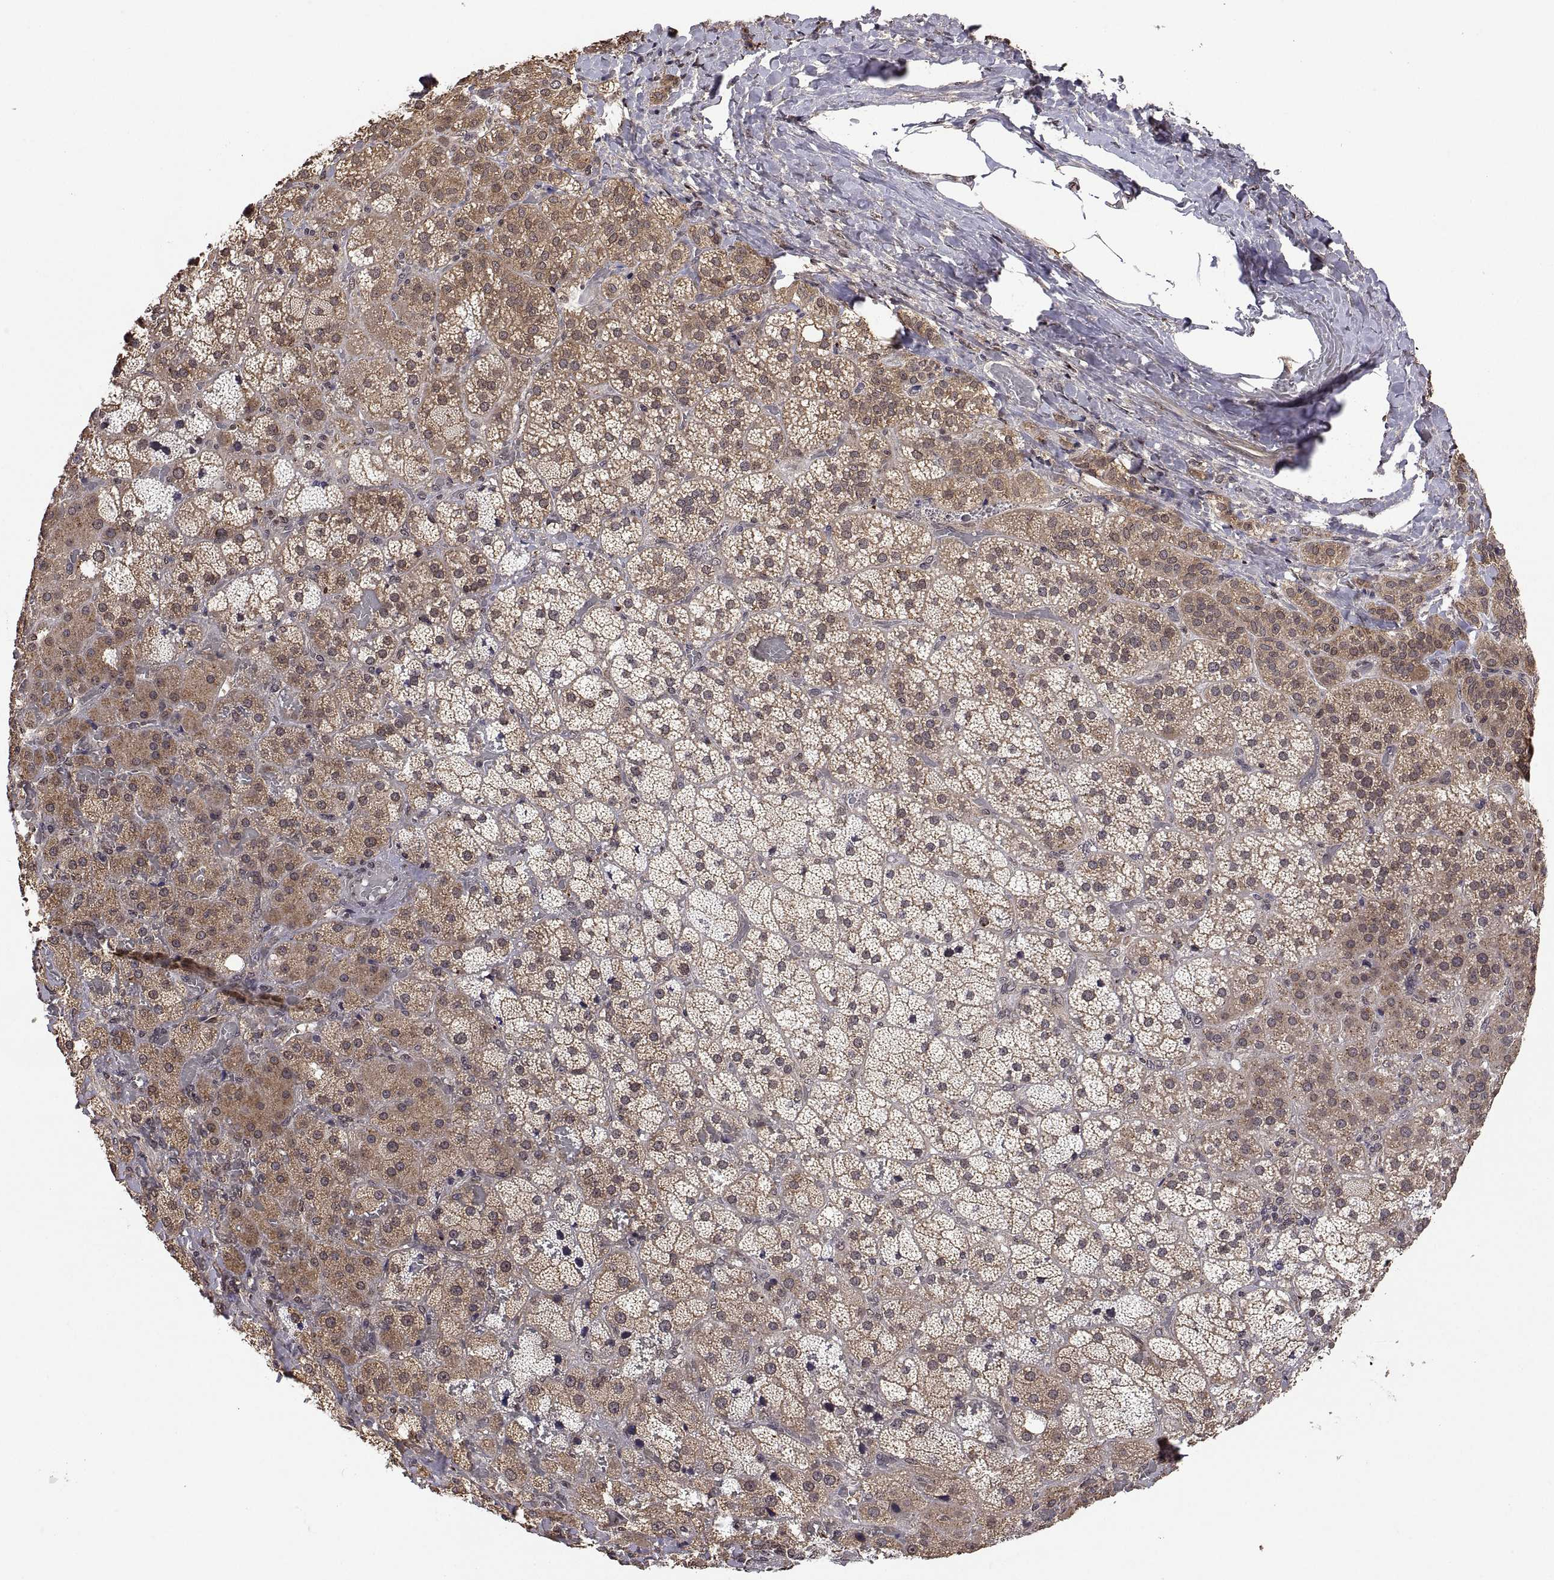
{"staining": {"intensity": "moderate", "quantity": ">75%", "location": "cytoplasmic/membranous"}, "tissue": "adrenal gland", "cell_type": "Glandular cells", "image_type": "normal", "snomed": [{"axis": "morphology", "description": "Normal tissue, NOS"}, {"axis": "topography", "description": "Adrenal gland"}], "caption": "Immunohistochemical staining of unremarkable human adrenal gland reveals moderate cytoplasmic/membranous protein staining in approximately >75% of glandular cells.", "gene": "ZNRF2", "patient": {"sex": "male", "age": 57}}